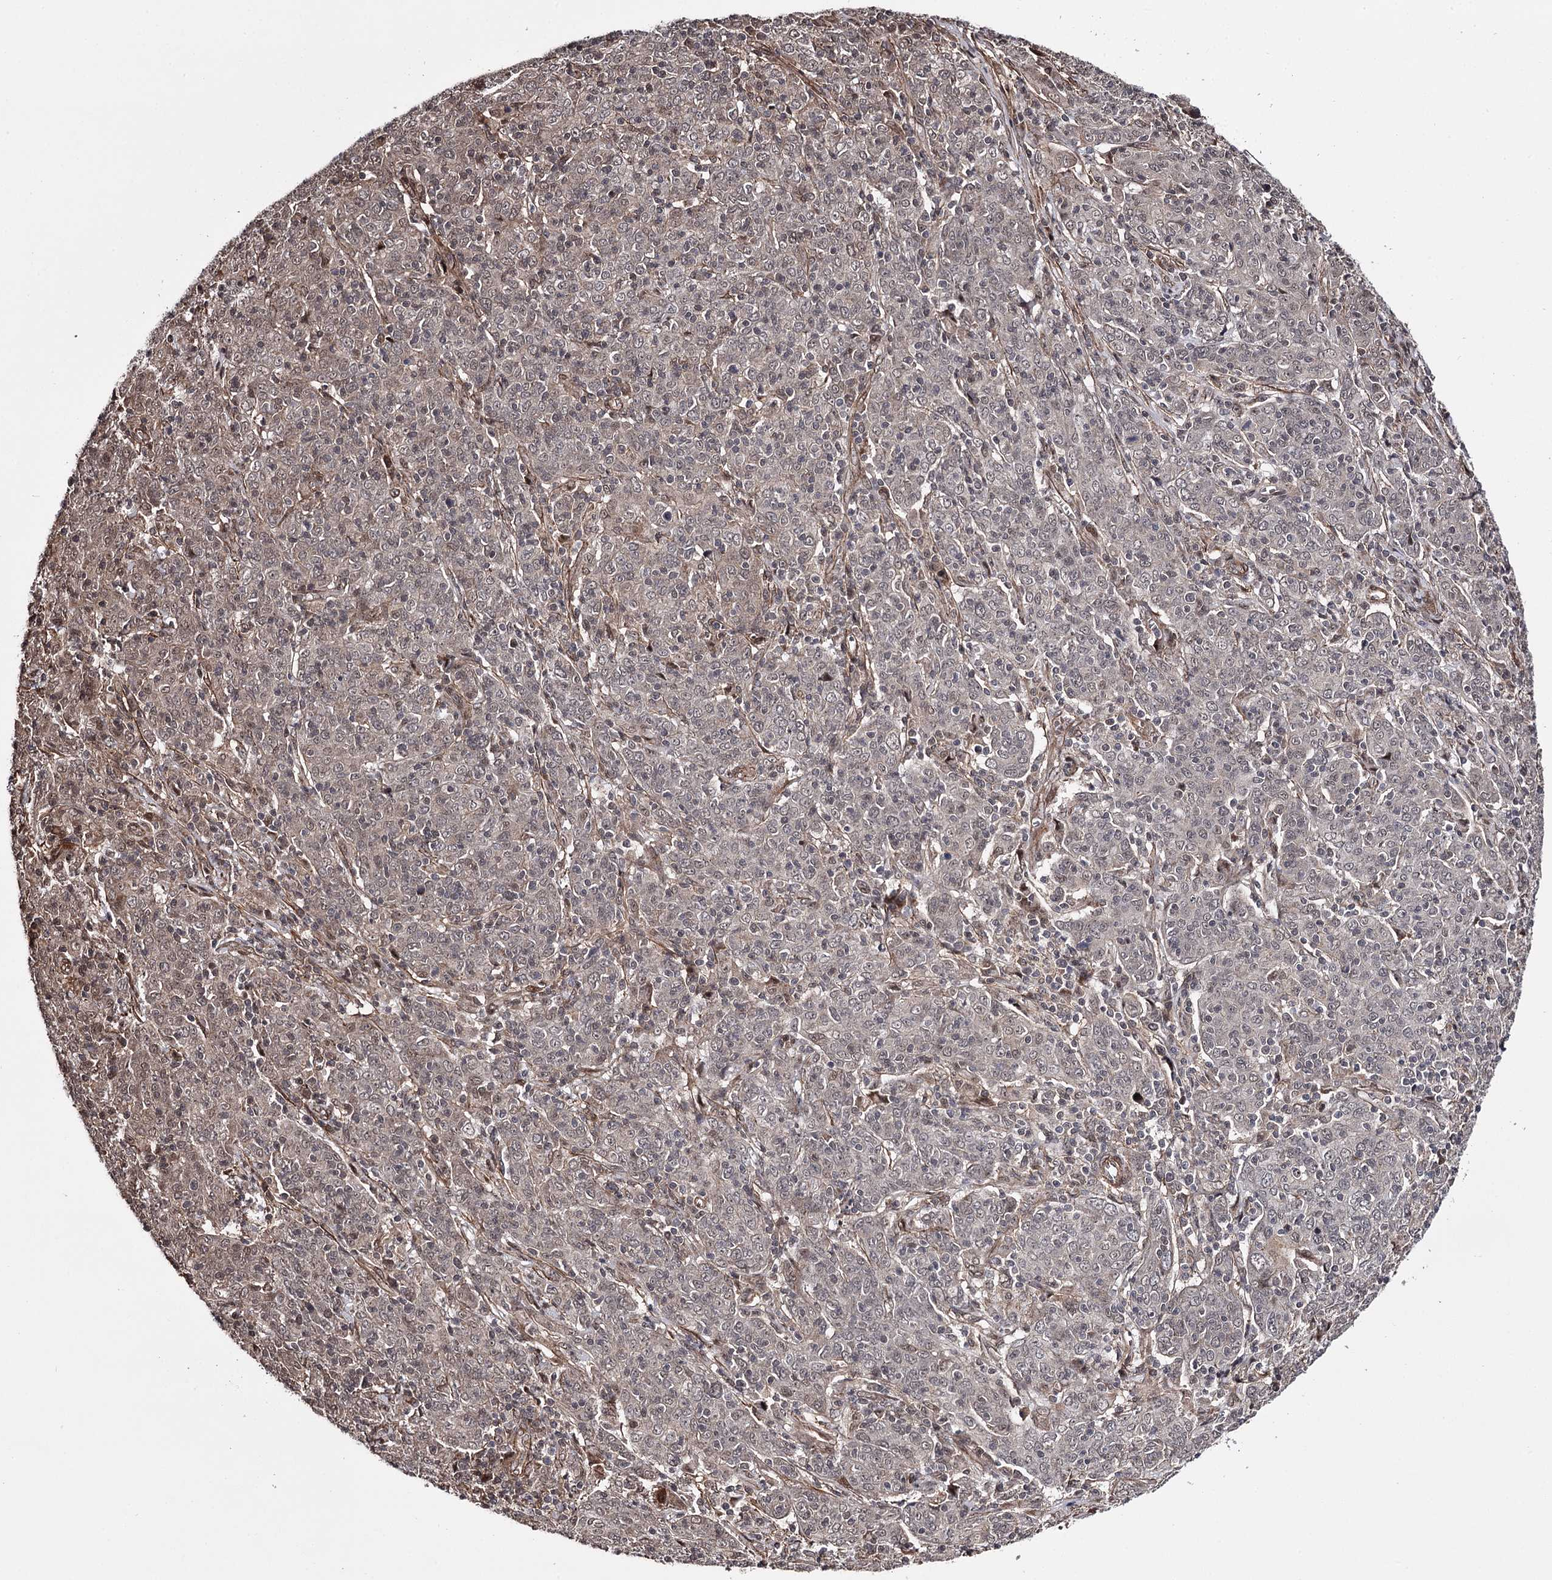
{"staining": {"intensity": "weak", "quantity": "<25%", "location": "cytoplasmic/membranous,nuclear"}, "tissue": "cervical cancer", "cell_type": "Tumor cells", "image_type": "cancer", "snomed": [{"axis": "morphology", "description": "Squamous cell carcinoma, NOS"}, {"axis": "topography", "description": "Cervix"}], "caption": "Image shows no significant protein positivity in tumor cells of cervical squamous cell carcinoma.", "gene": "TTC33", "patient": {"sex": "female", "age": 67}}